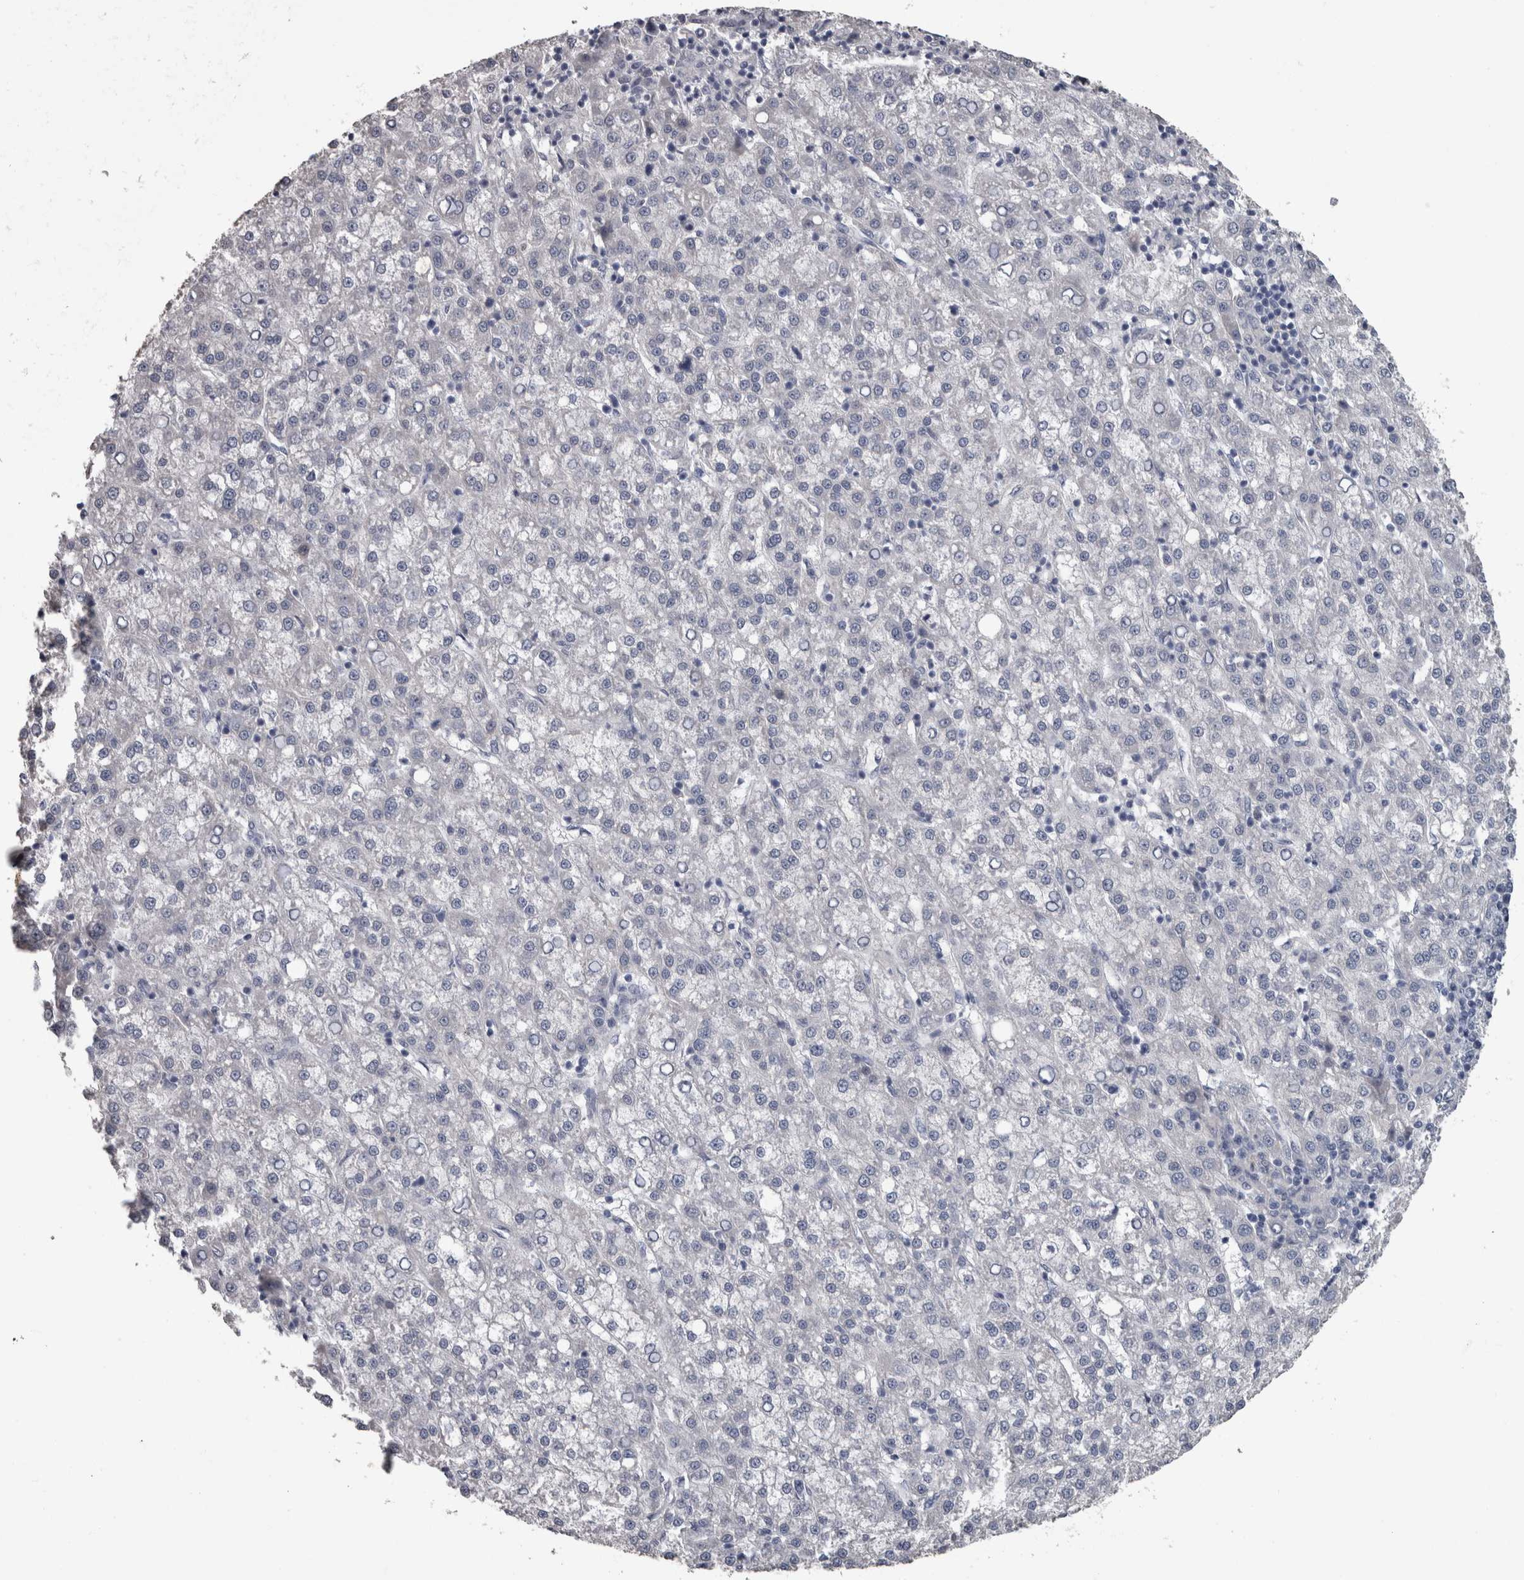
{"staining": {"intensity": "negative", "quantity": "none", "location": "none"}, "tissue": "liver cancer", "cell_type": "Tumor cells", "image_type": "cancer", "snomed": [{"axis": "morphology", "description": "Carcinoma, Hepatocellular, NOS"}, {"axis": "topography", "description": "Liver"}], "caption": "High power microscopy photomicrograph of an immunohistochemistry (IHC) image of liver hepatocellular carcinoma, revealing no significant staining in tumor cells. (Immunohistochemistry, brightfield microscopy, high magnification).", "gene": "EFEMP2", "patient": {"sex": "female", "age": 58}}